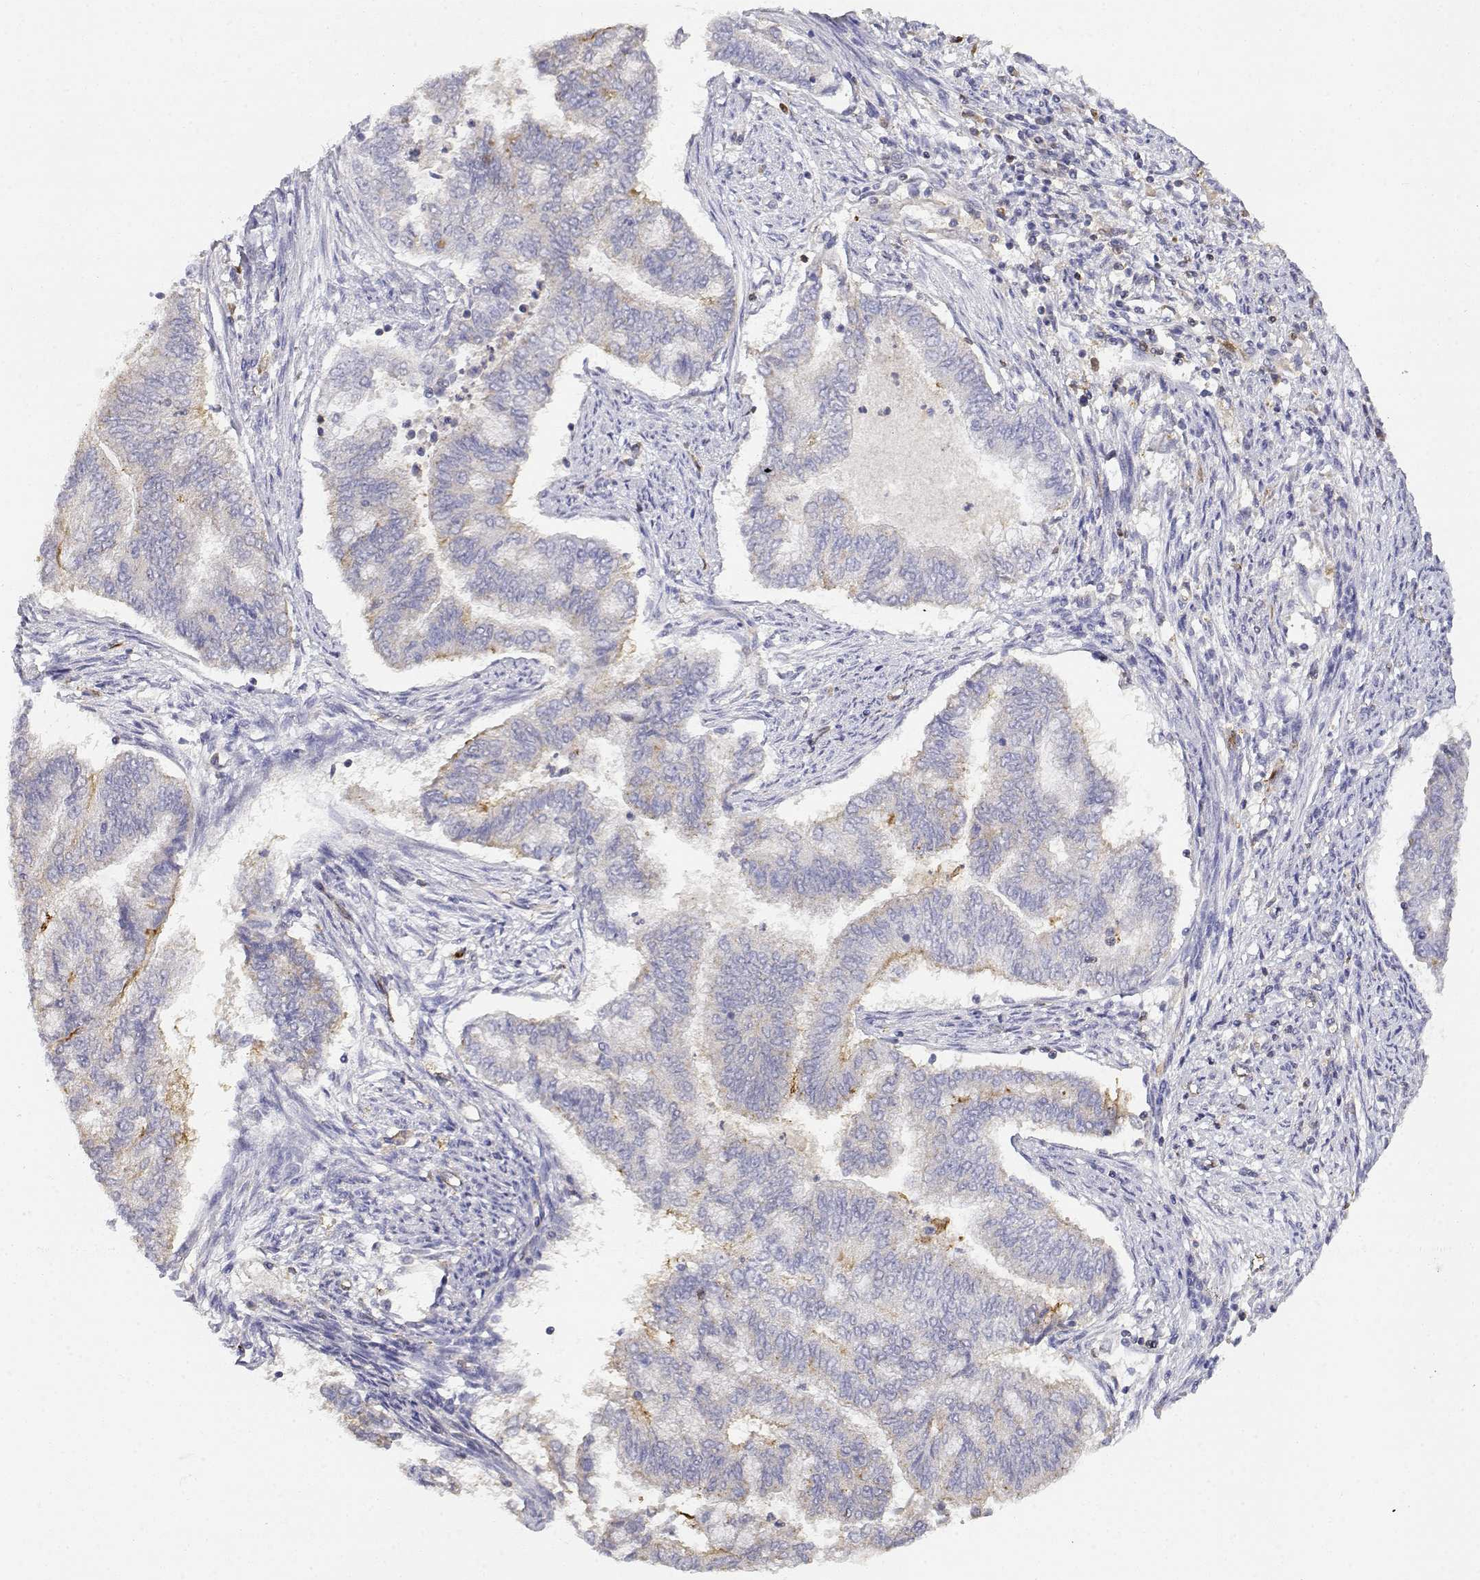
{"staining": {"intensity": "weak", "quantity": "<25%", "location": "cytoplasmic/membranous"}, "tissue": "endometrial cancer", "cell_type": "Tumor cells", "image_type": "cancer", "snomed": [{"axis": "morphology", "description": "Adenocarcinoma, NOS"}, {"axis": "topography", "description": "Endometrium"}], "caption": "Endometrial cancer was stained to show a protein in brown. There is no significant staining in tumor cells.", "gene": "ADA", "patient": {"sex": "female", "age": 65}}